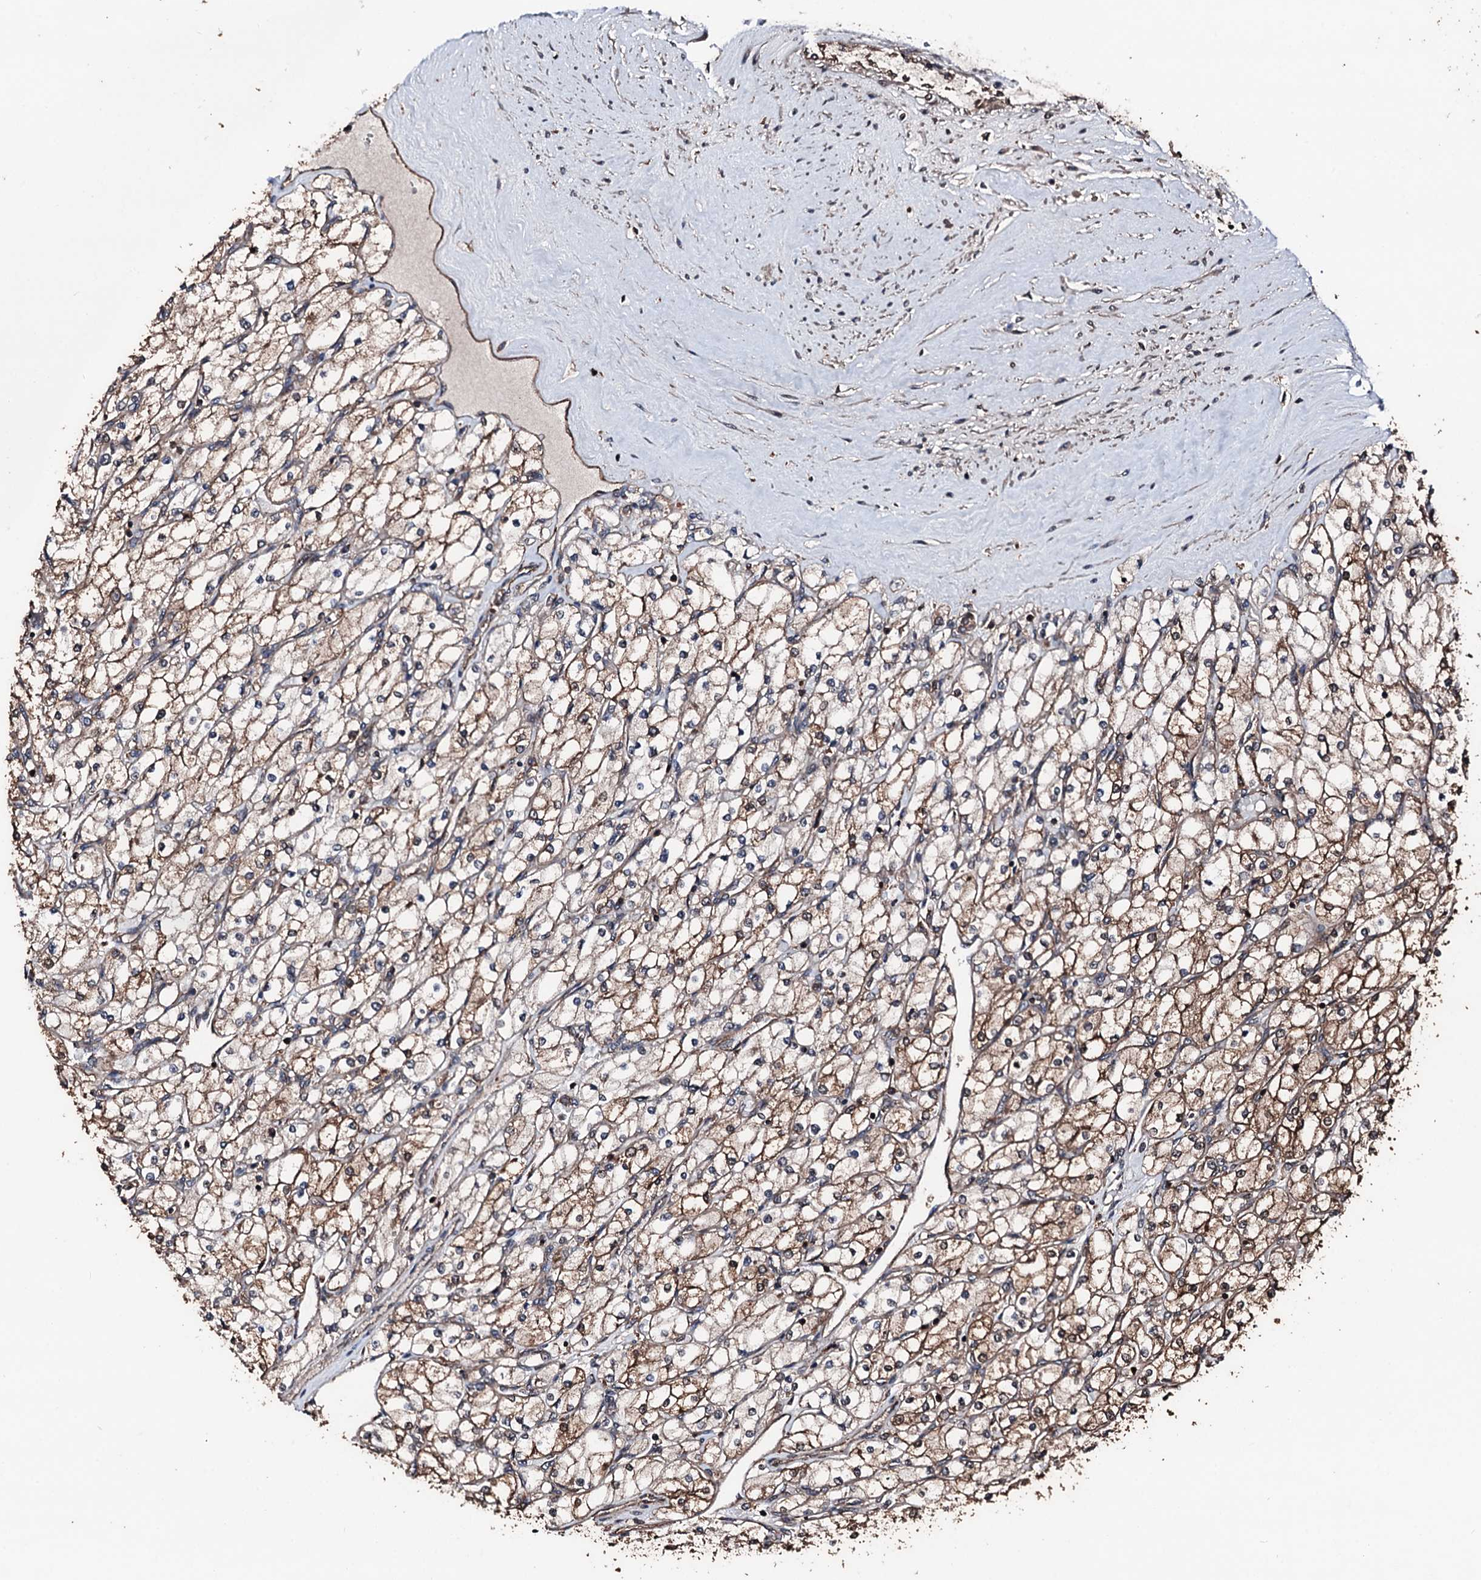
{"staining": {"intensity": "moderate", "quantity": ">75%", "location": "cytoplasmic/membranous"}, "tissue": "renal cancer", "cell_type": "Tumor cells", "image_type": "cancer", "snomed": [{"axis": "morphology", "description": "Adenocarcinoma, NOS"}, {"axis": "topography", "description": "Kidney"}], "caption": "IHC photomicrograph of human renal adenocarcinoma stained for a protein (brown), which shows medium levels of moderate cytoplasmic/membranous staining in about >75% of tumor cells.", "gene": "KIF18A", "patient": {"sex": "male", "age": 80}}